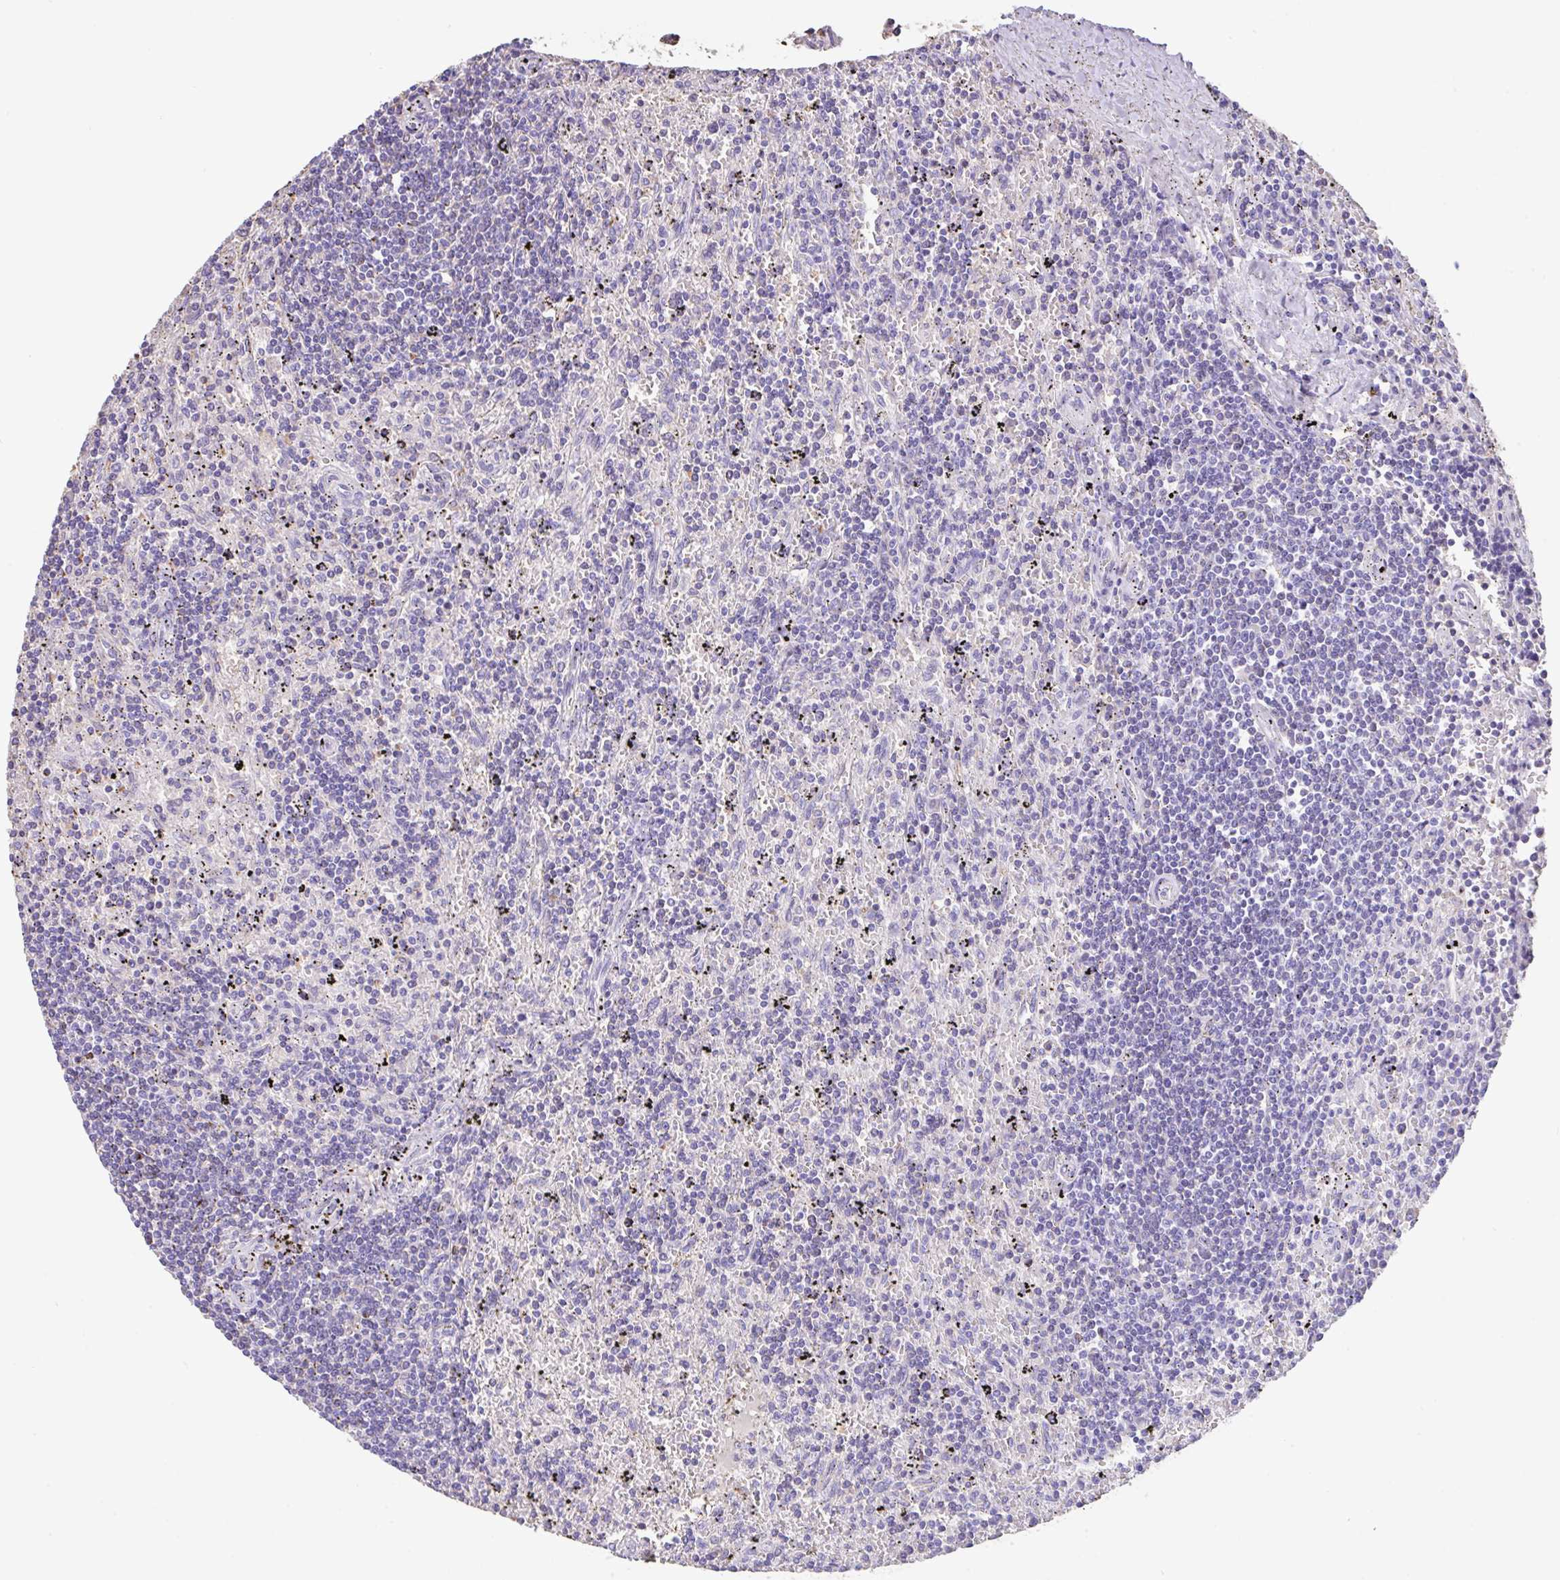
{"staining": {"intensity": "negative", "quantity": "none", "location": "none"}, "tissue": "lymphoma", "cell_type": "Tumor cells", "image_type": "cancer", "snomed": [{"axis": "morphology", "description": "Malignant lymphoma, non-Hodgkin's type, Low grade"}, {"axis": "topography", "description": "Spleen"}], "caption": "DAB immunohistochemical staining of human lymphoma shows no significant expression in tumor cells.", "gene": "HOXC12", "patient": {"sex": "male", "age": 76}}